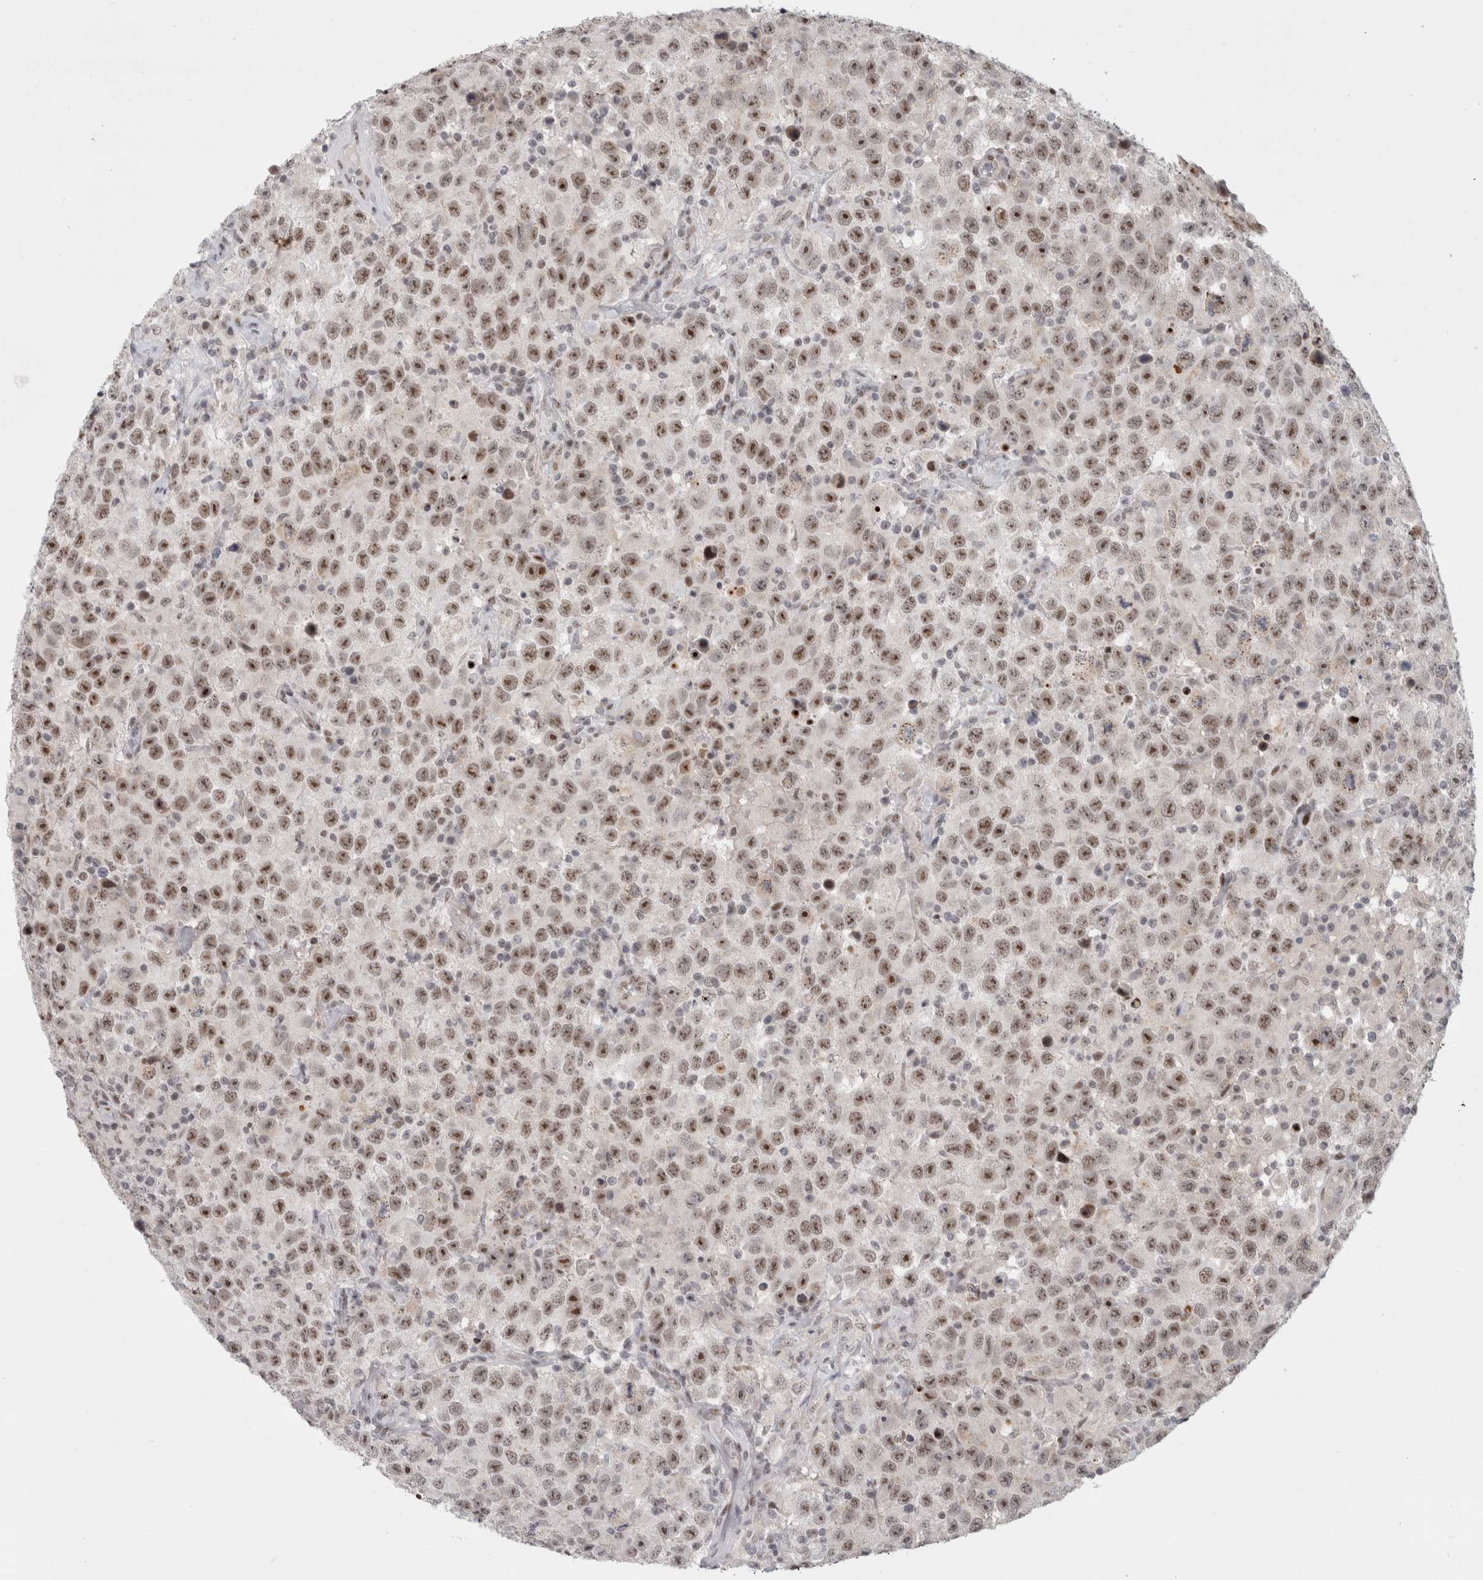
{"staining": {"intensity": "moderate", "quantity": "25%-75%", "location": "nuclear"}, "tissue": "testis cancer", "cell_type": "Tumor cells", "image_type": "cancer", "snomed": [{"axis": "morphology", "description": "Seminoma, NOS"}, {"axis": "topography", "description": "Testis"}], "caption": "Immunohistochemical staining of human testis cancer reveals medium levels of moderate nuclear expression in approximately 25%-75% of tumor cells.", "gene": "SENP6", "patient": {"sex": "male", "age": 41}}